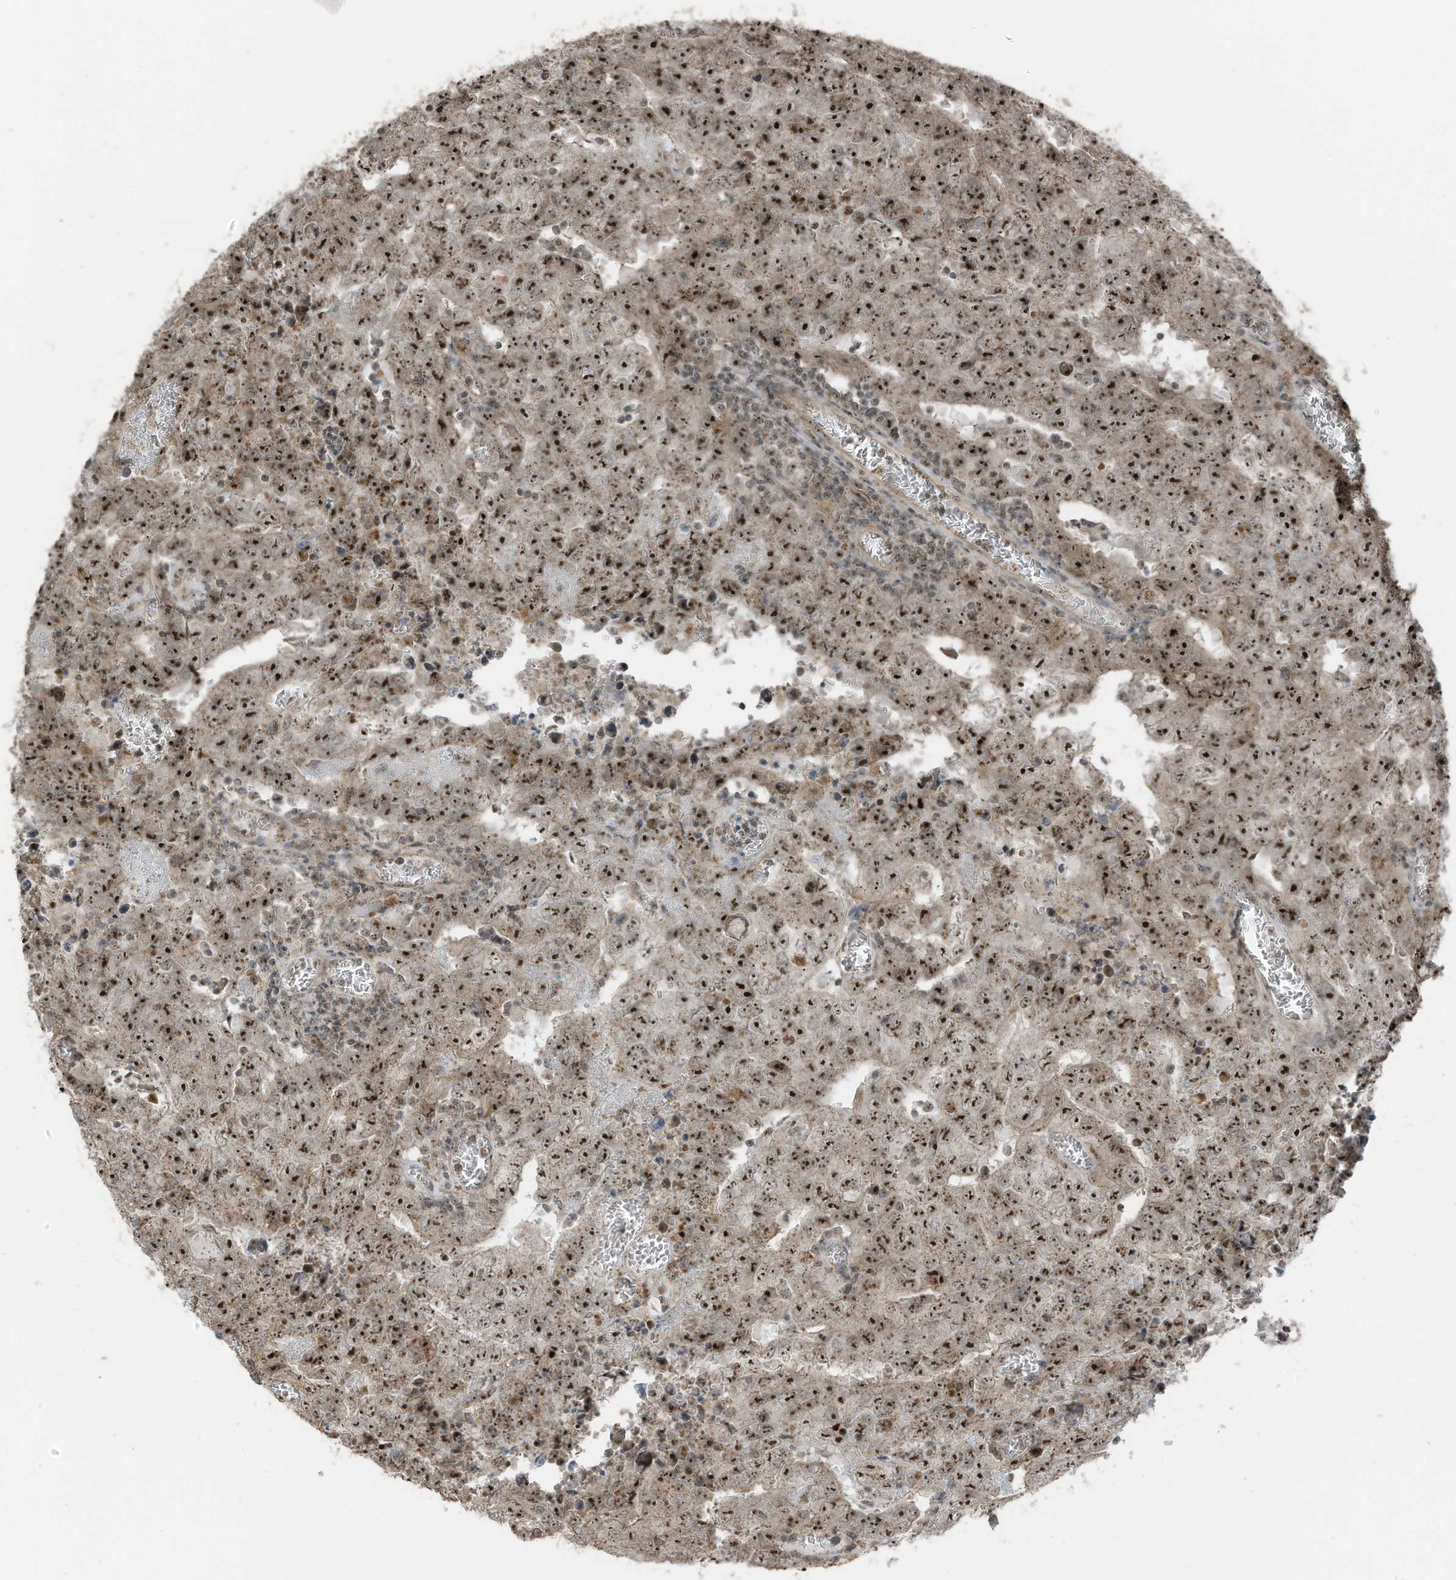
{"staining": {"intensity": "strong", "quantity": ">75%", "location": "cytoplasmic/membranous,nuclear"}, "tissue": "testis cancer", "cell_type": "Tumor cells", "image_type": "cancer", "snomed": [{"axis": "morphology", "description": "Carcinoma, Embryonal, NOS"}, {"axis": "topography", "description": "Testis"}], "caption": "A photomicrograph of embryonal carcinoma (testis) stained for a protein displays strong cytoplasmic/membranous and nuclear brown staining in tumor cells. The staining was performed using DAB, with brown indicating positive protein expression. Nuclei are stained blue with hematoxylin.", "gene": "UTP3", "patient": {"sex": "male", "age": 26}}